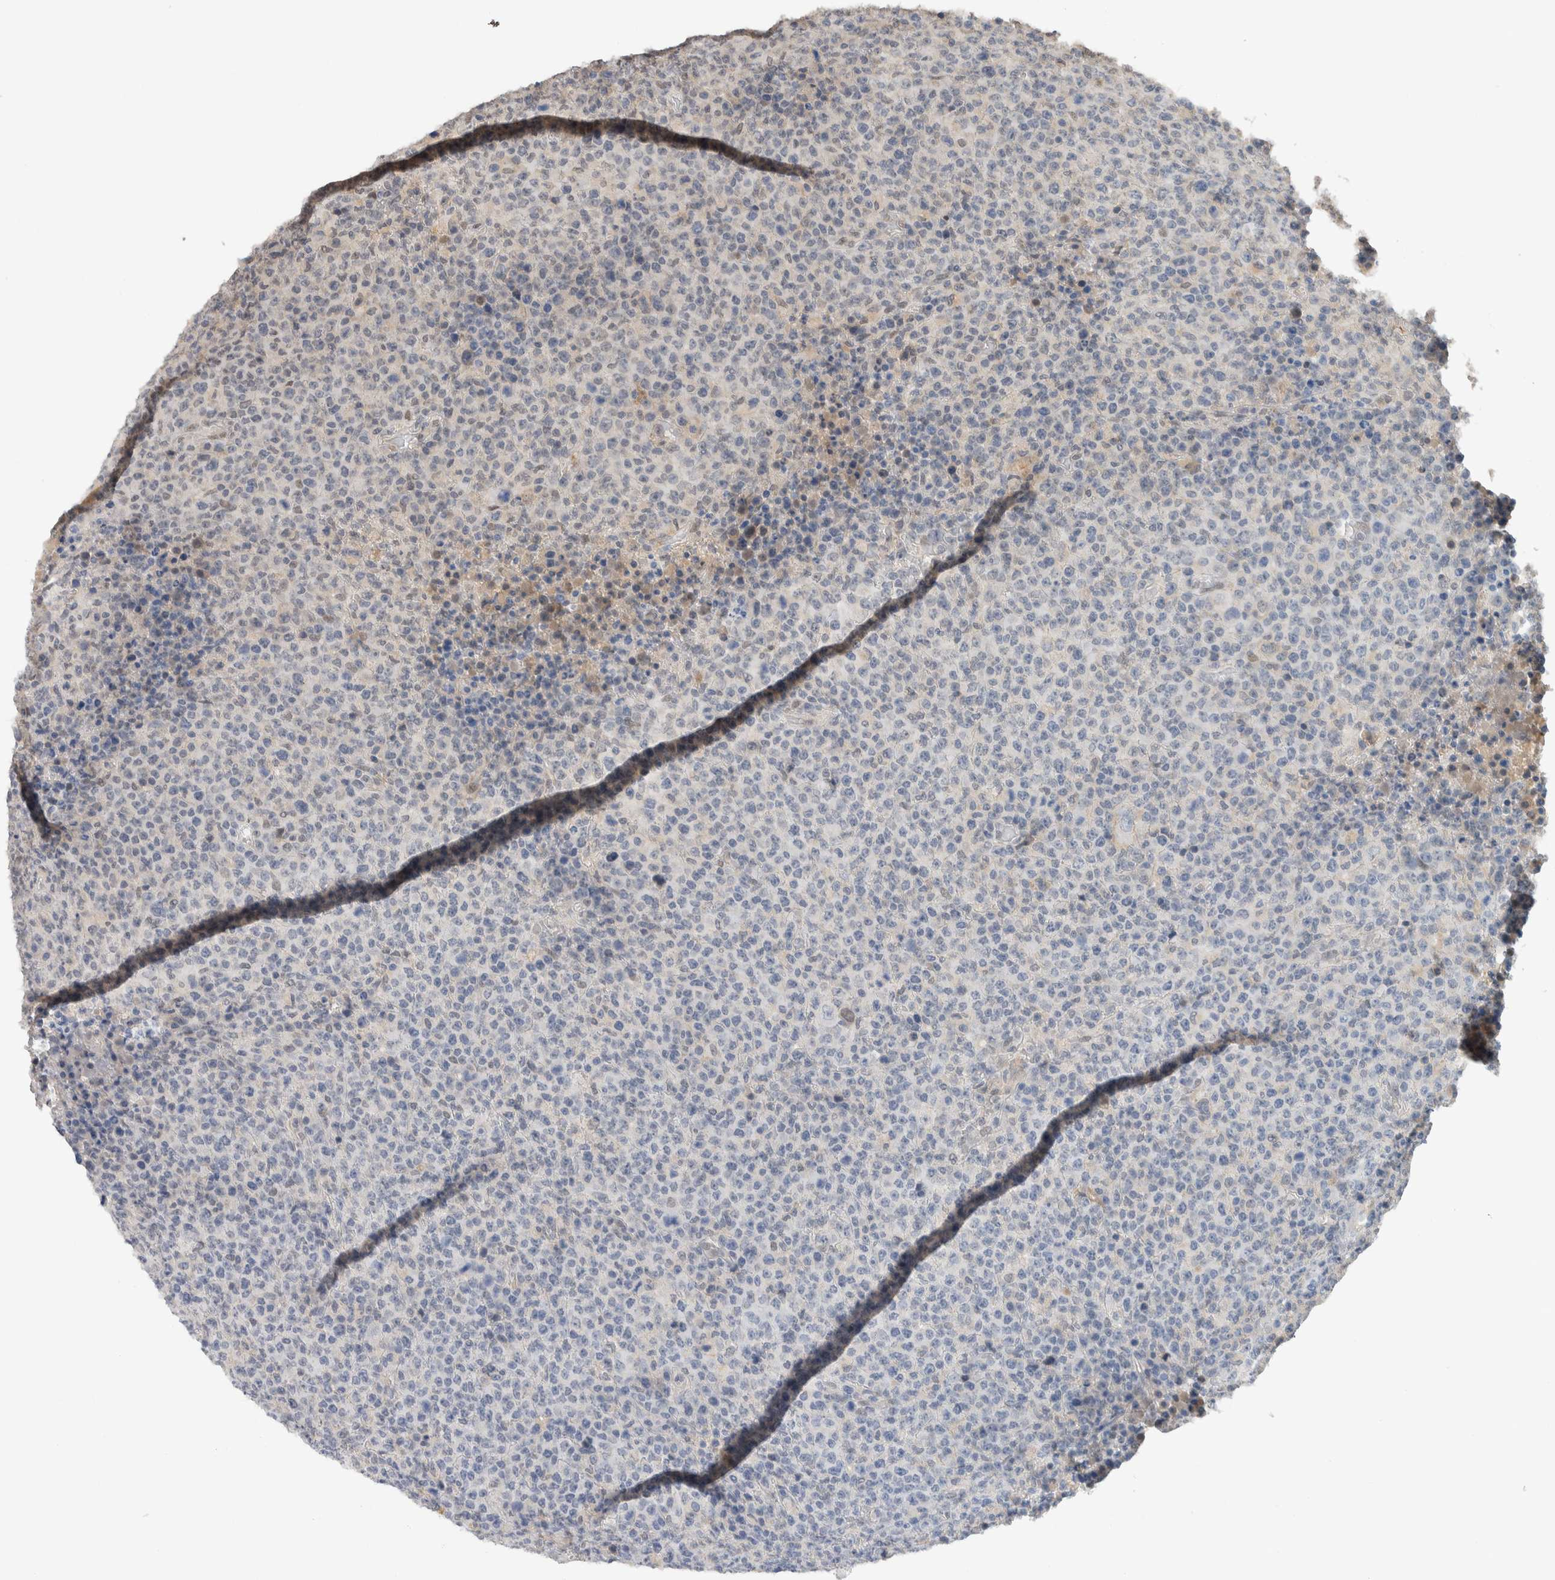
{"staining": {"intensity": "negative", "quantity": "none", "location": "none"}, "tissue": "lymphoma", "cell_type": "Tumor cells", "image_type": "cancer", "snomed": [{"axis": "morphology", "description": "Malignant lymphoma, non-Hodgkin's type, High grade"}, {"axis": "topography", "description": "Lymph node"}], "caption": "A high-resolution histopathology image shows IHC staining of high-grade malignant lymphoma, non-Hodgkin's type, which exhibits no significant expression in tumor cells.", "gene": "CYSRT1", "patient": {"sex": "male", "age": 13}}